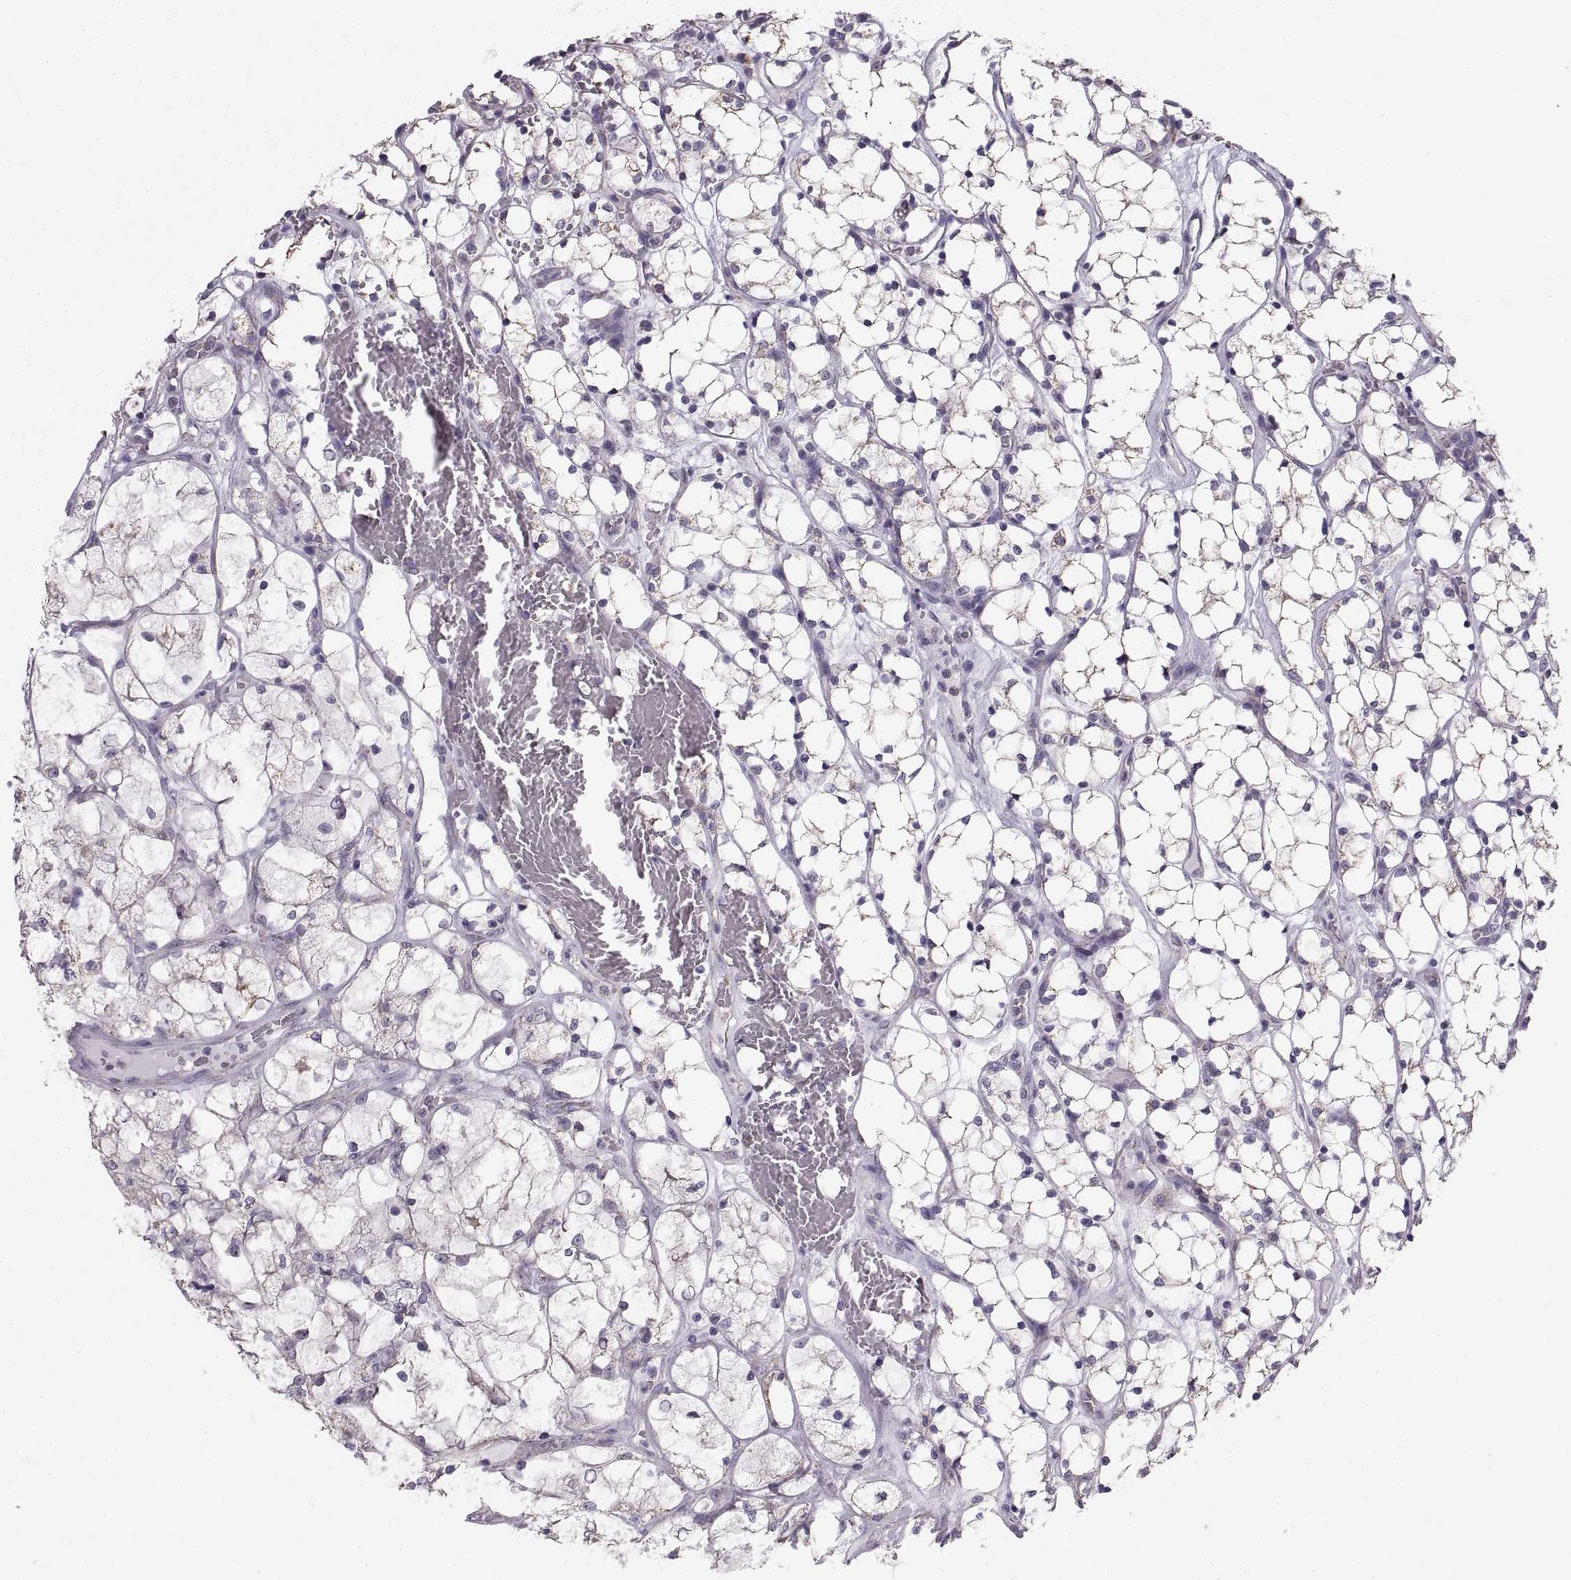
{"staining": {"intensity": "weak", "quantity": "<25%", "location": "cytoplasmic/membranous"}, "tissue": "renal cancer", "cell_type": "Tumor cells", "image_type": "cancer", "snomed": [{"axis": "morphology", "description": "Adenocarcinoma, NOS"}, {"axis": "topography", "description": "Kidney"}], "caption": "Immunohistochemistry of renal adenocarcinoma shows no staining in tumor cells.", "gene": "STMND1", "patient": {"sex": "female", "age": 69}}